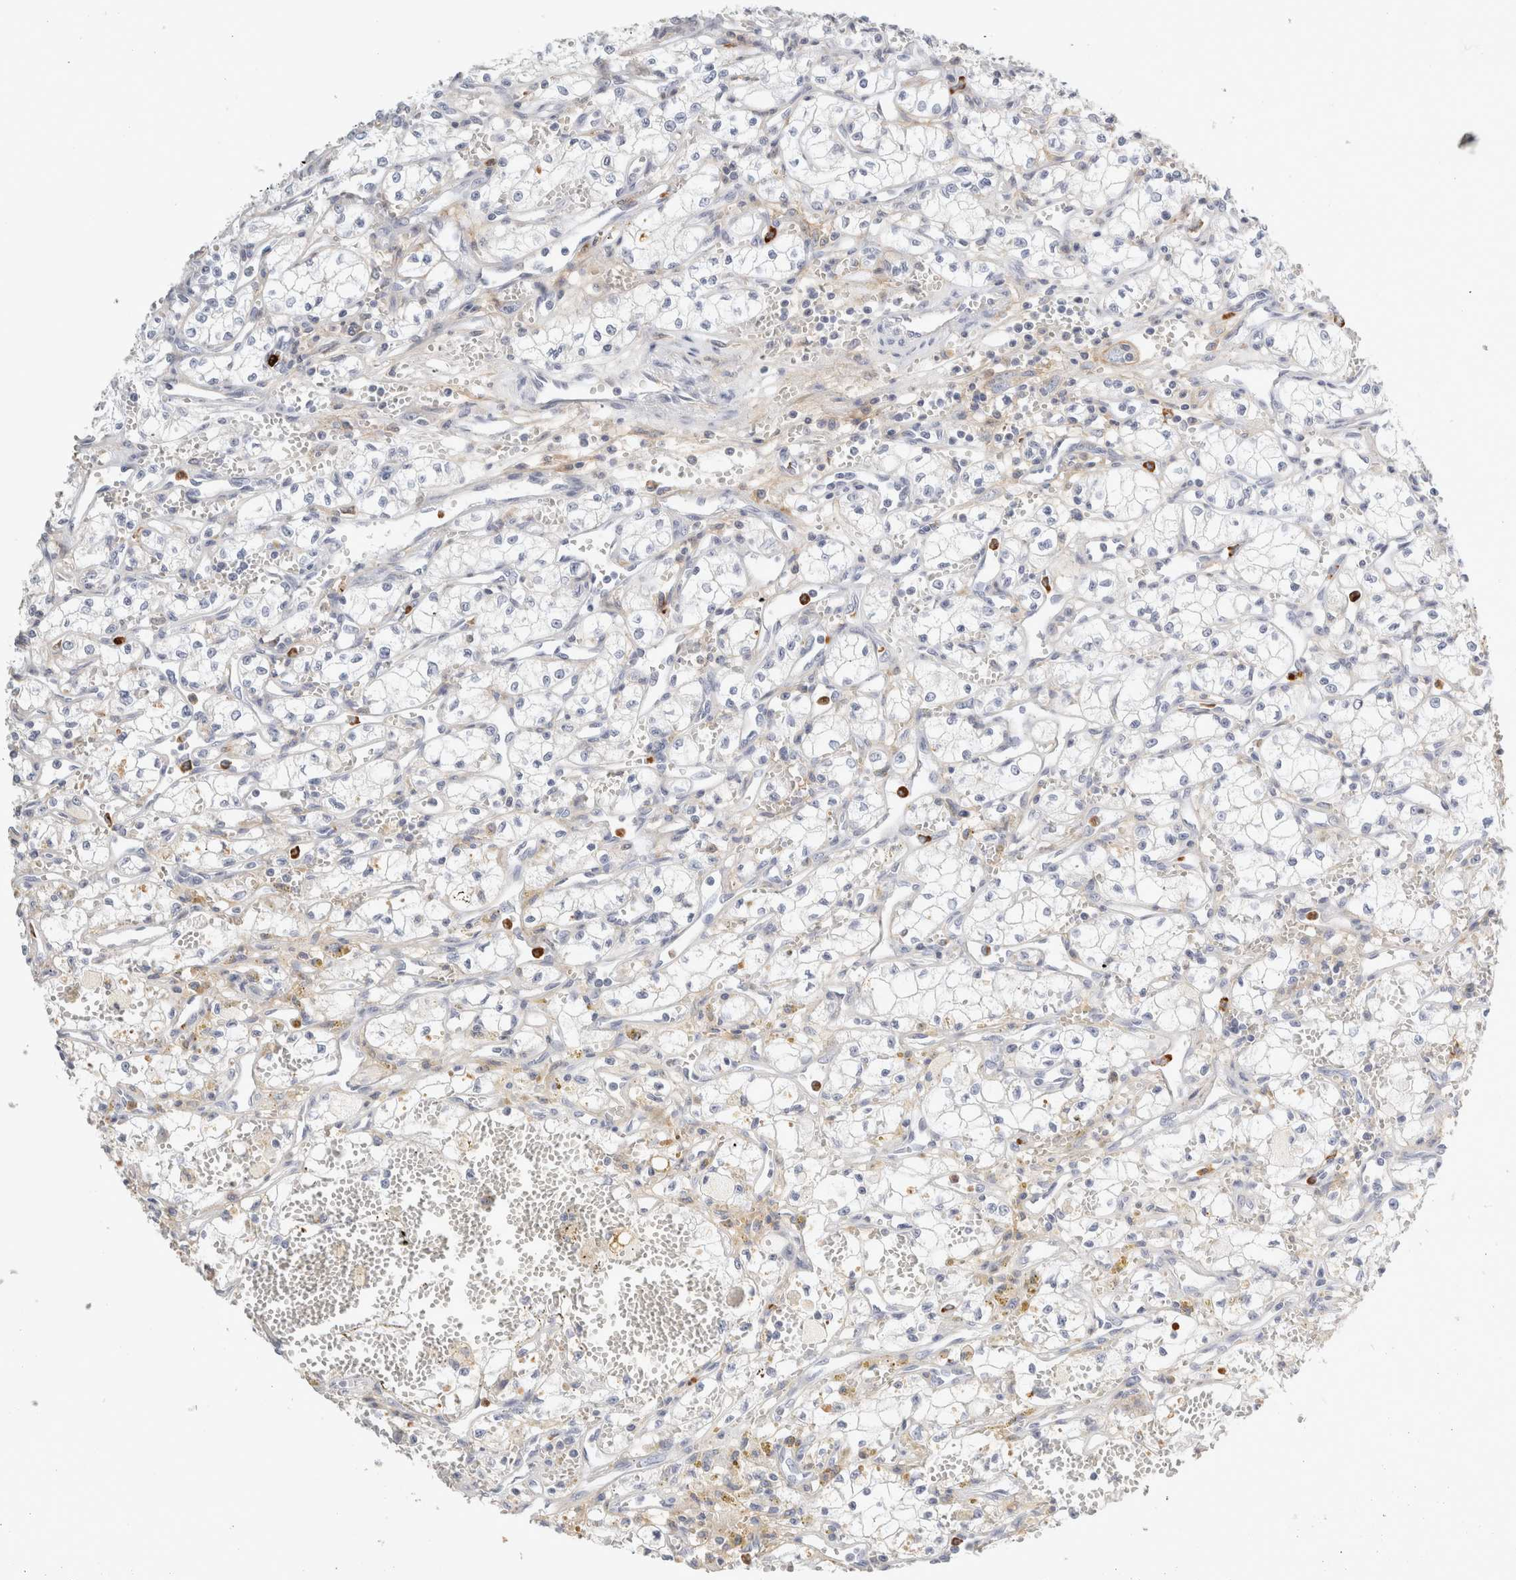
{"staining": {"intensity": "negative", "quantity": "none", "location": "none"}, "tissue": "renal cancer", "cell_type": "Tumor cells", "image_type": "cancer", "snomed": [{"axis": "morphology", "description": "Adenocarcinoma, NOS"}, {"axis": "topography", "description": "Kidney"}], "caption": "Immunohistochemical staining of human renal adenocarcinoma shows no significant positivity in tumor cells.", "gene": "FGL2", "patient": {"sex": "male", "age": 59}}